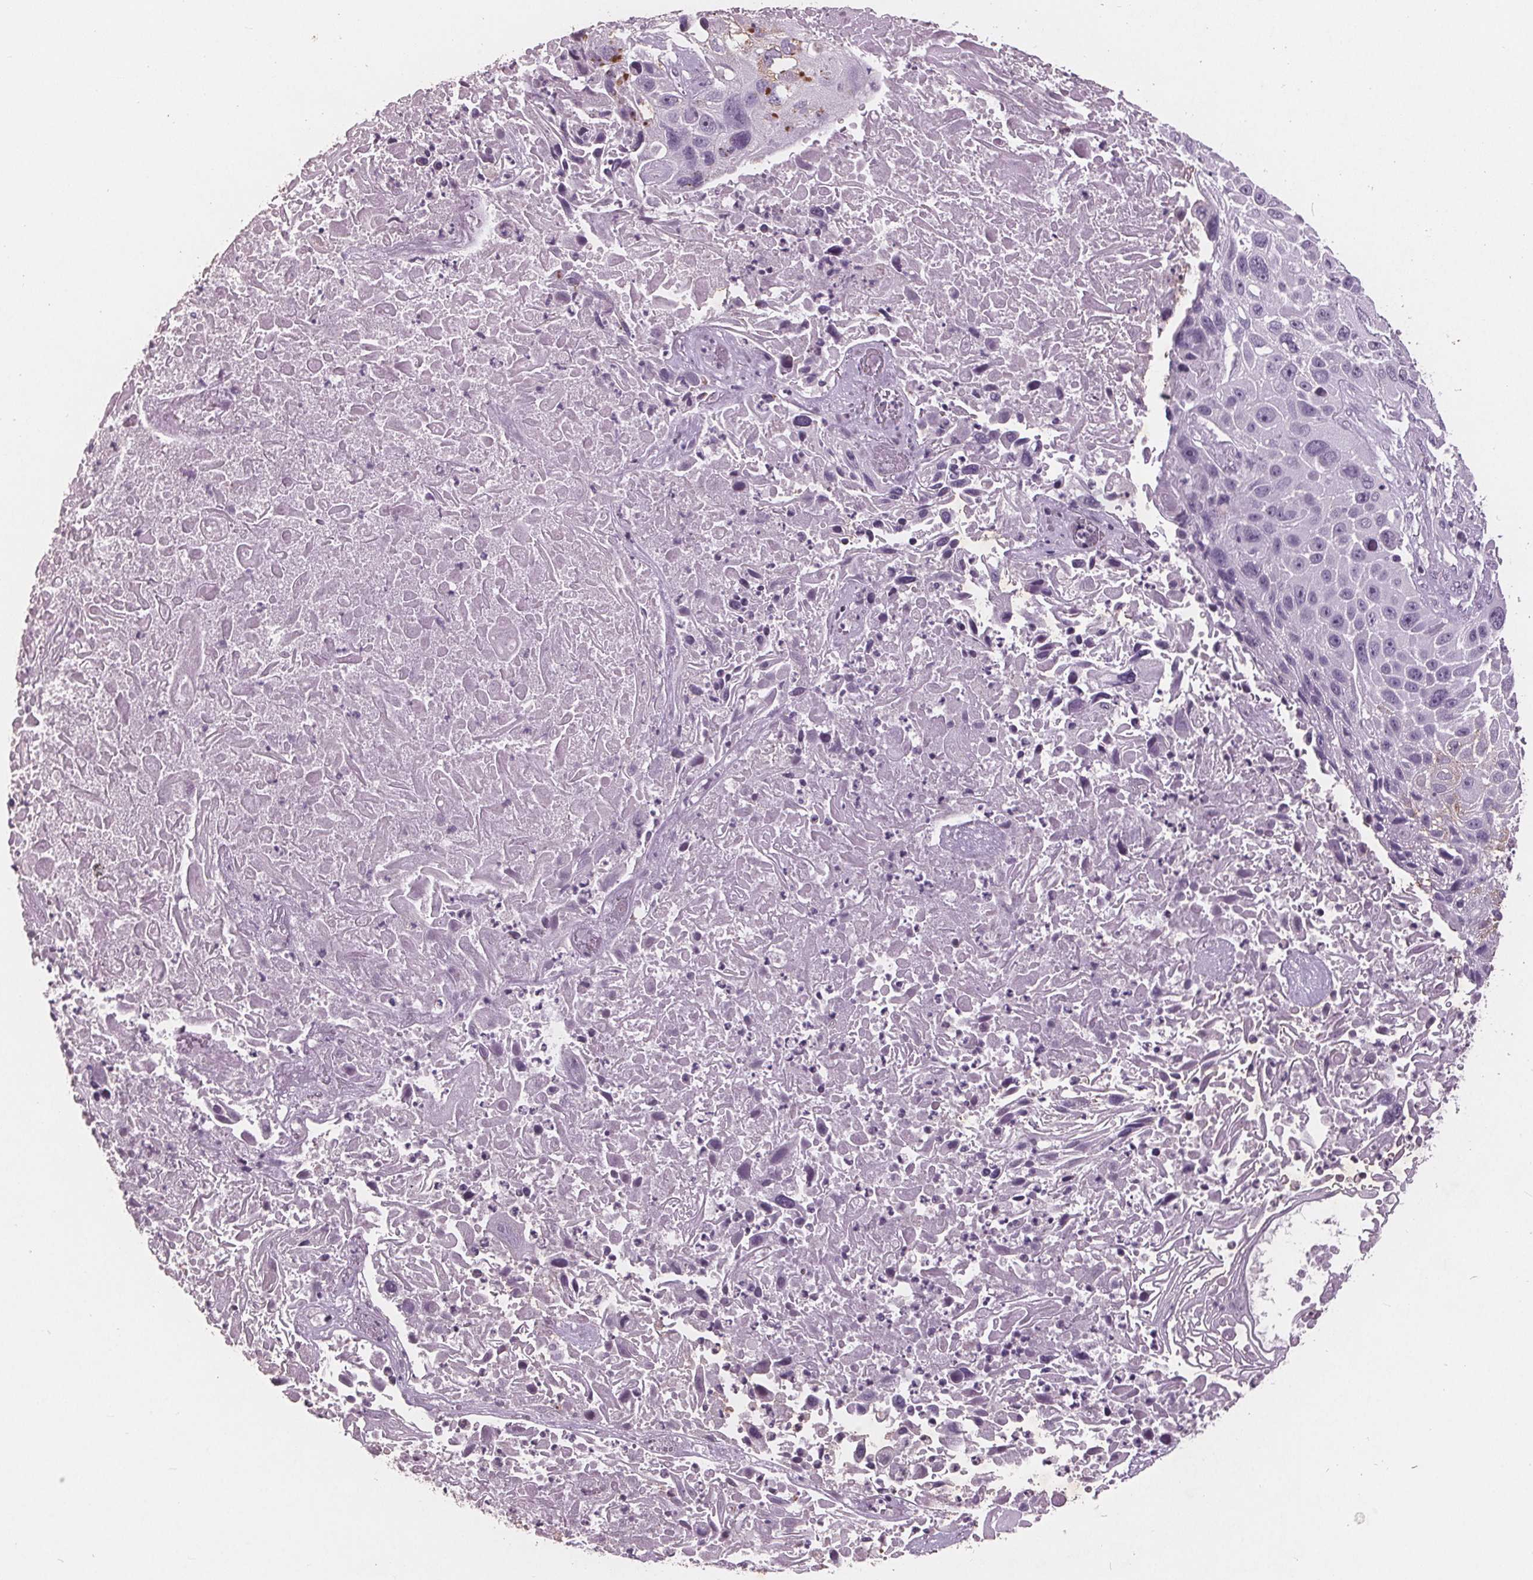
{"staining": {"intensity": "negative", "quantity": "none", "location": "none"}, "tissue": "lung cancer", "cell_type": "Tumor cells", "image_type": "cancer", "snomed": [{"axis": "morphology", "description": "Normal morphology"}, {"axis": "morphology", "description": "Squamous cell carcinoma, NOS"}, {"axis": "topography", "description": "Lymph node"}, {"axis": "topography", "description": "Lung"}], "caption": "IHC of lung cancer displays no staining in tumor cells.", "gene": "PTPN14", "patient": {"sex": "male", "age": 67}}